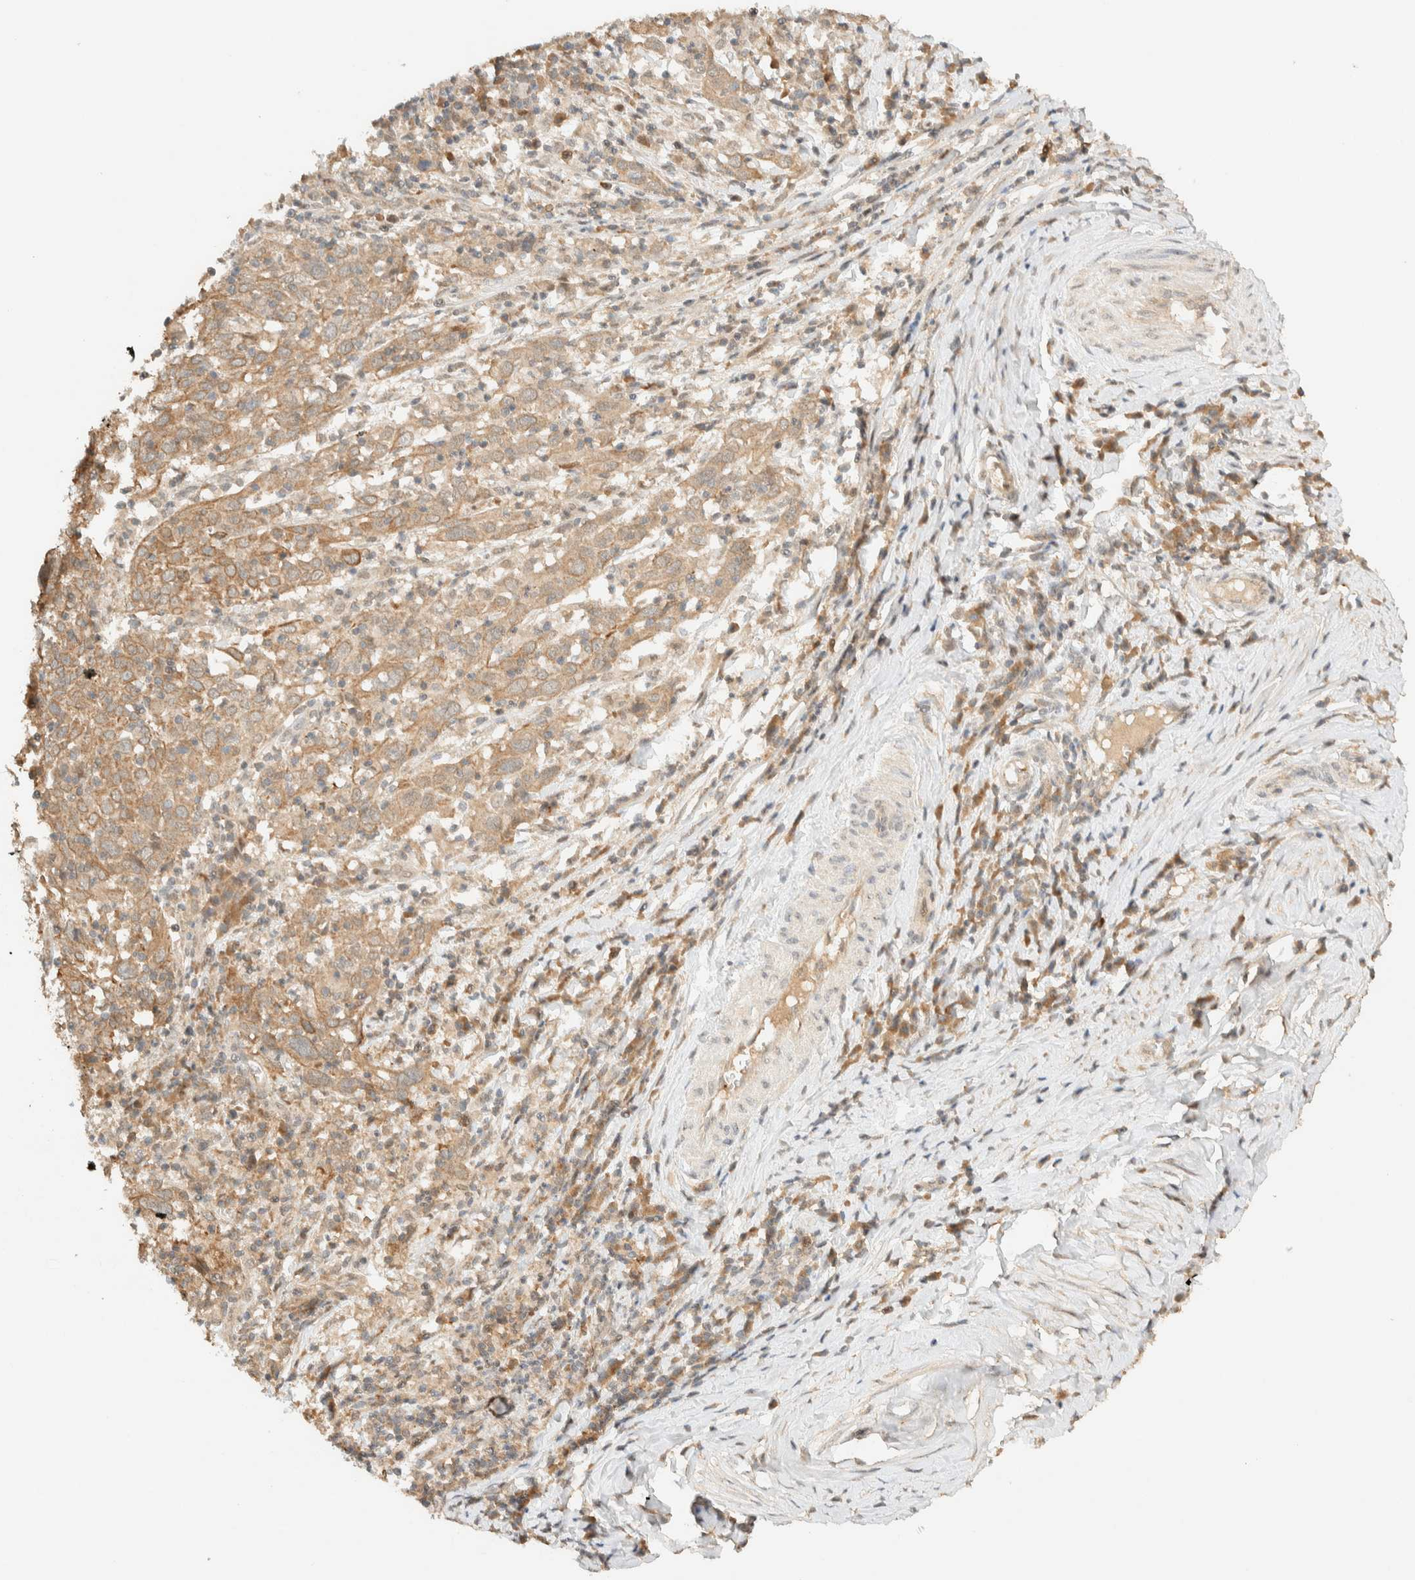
{"staining": {"intensity": "moderate", "quantity": ">75%", "location": "cytoplasmic/membranous"}, "tissue": "cervical cancer", "cell_type": "Tumor cells", "image_type": "cancer", "snomed": [{"axis": "morphology", "description": "Squamous cell carcinoma, NOS"}, {"axis": "topography", "description": "Cervix"}], "caption": "Brown immunohistochemical staining in squamous cell carcinoma (cervical) demonstrates moderate cytoplasmic/membranous expression in about >75% of tumor cells.", "gene": "ZBTB34", "patient": {"sex": "female", "age": 46}}